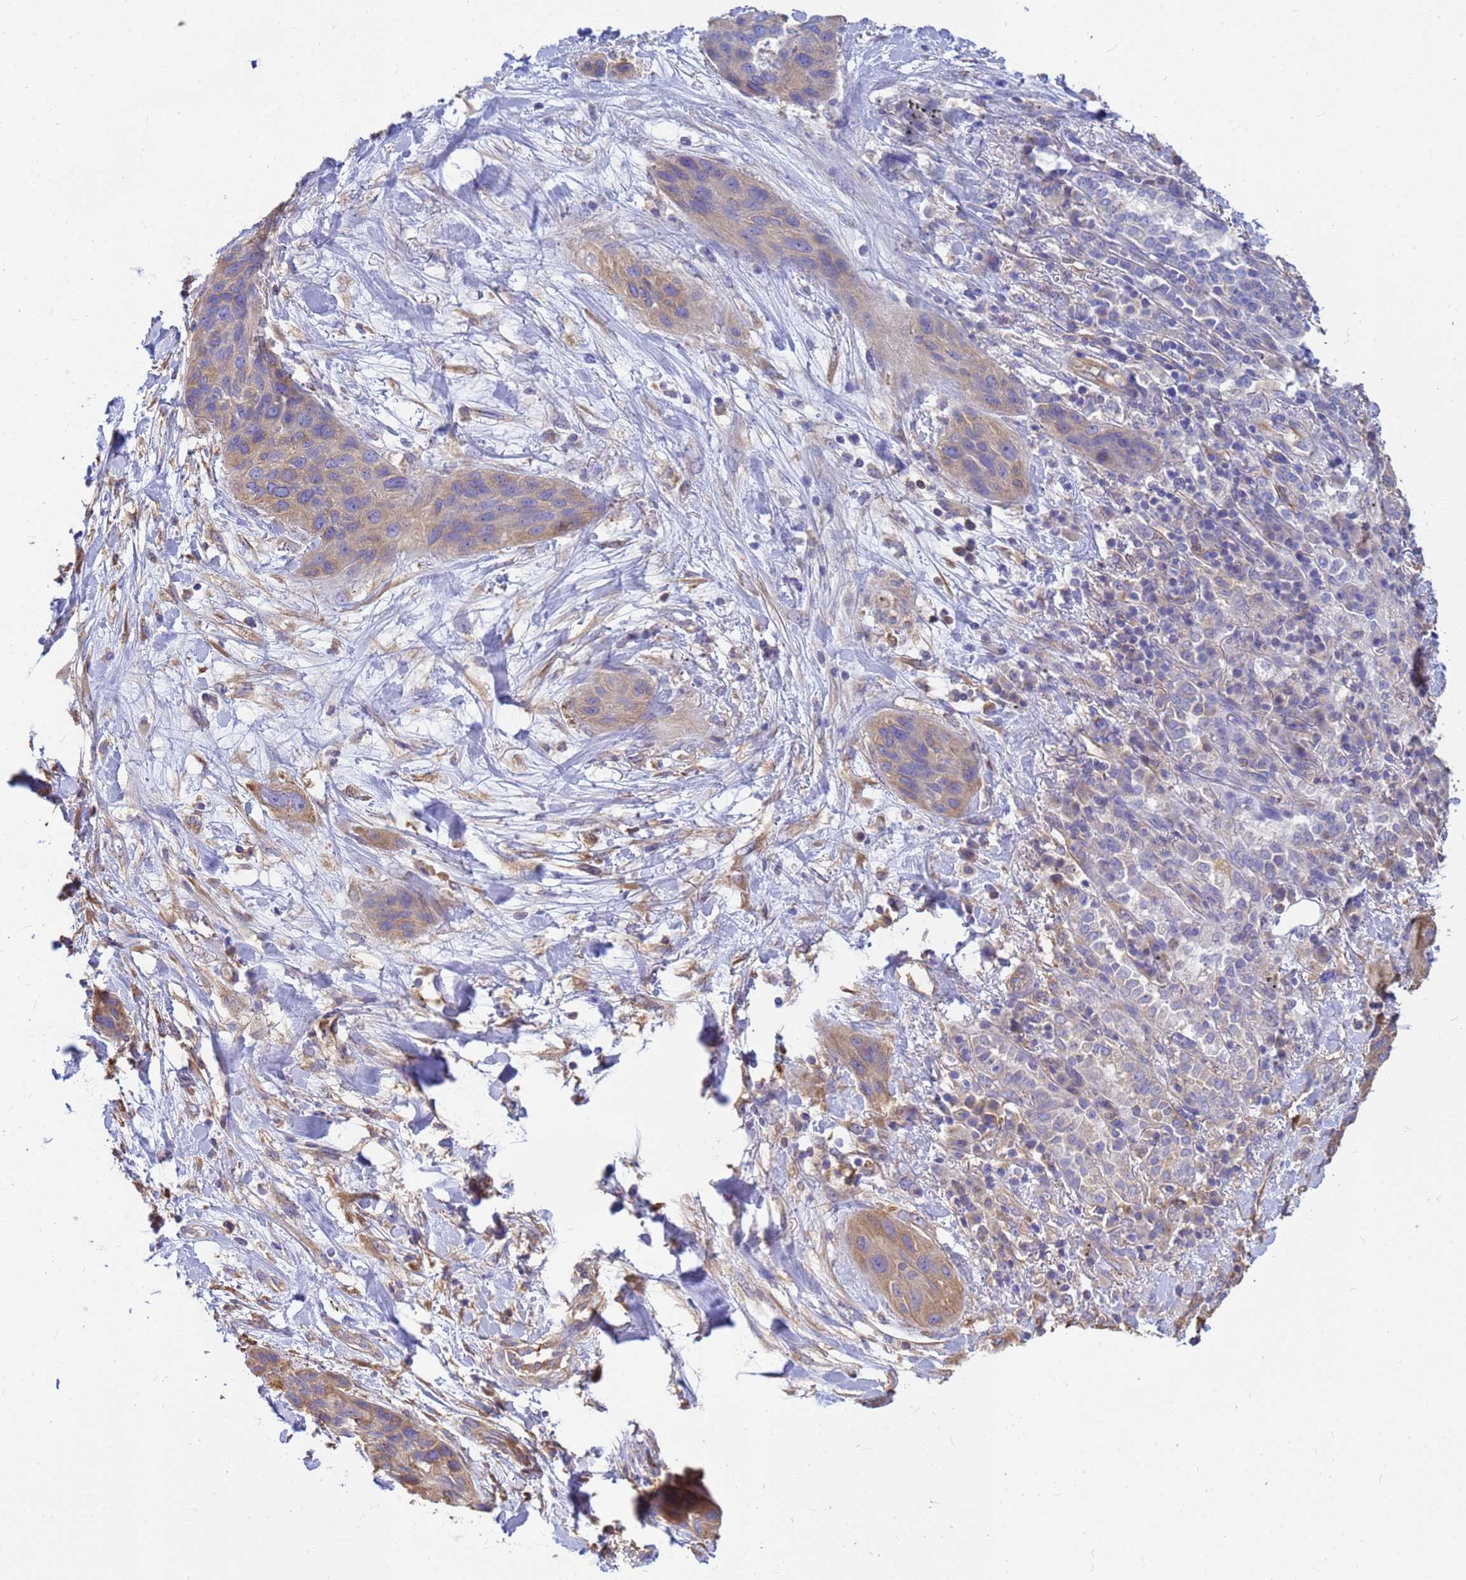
{"staining": {"intensity": "weak", "quantity": "25%-75%", "location": "cytoplasmic/membranous"}, "tissue": "lung cancer", "cell_type": "Tumor cells", "image_type": "cancer", "snomed": [{"axis": "morphology", "description": "Squamous cell carcinoma, NOS"}, {"axis": "topography", "description": "Lung"}], "caption": "Weak cytoplasmic/membranous protein staining is seen in approximately 25%-75% of tumor cells in squamous cell carcinoma (lung).", "gene": "TUBB1", "patient": {"sex": "female", "age": 70}}